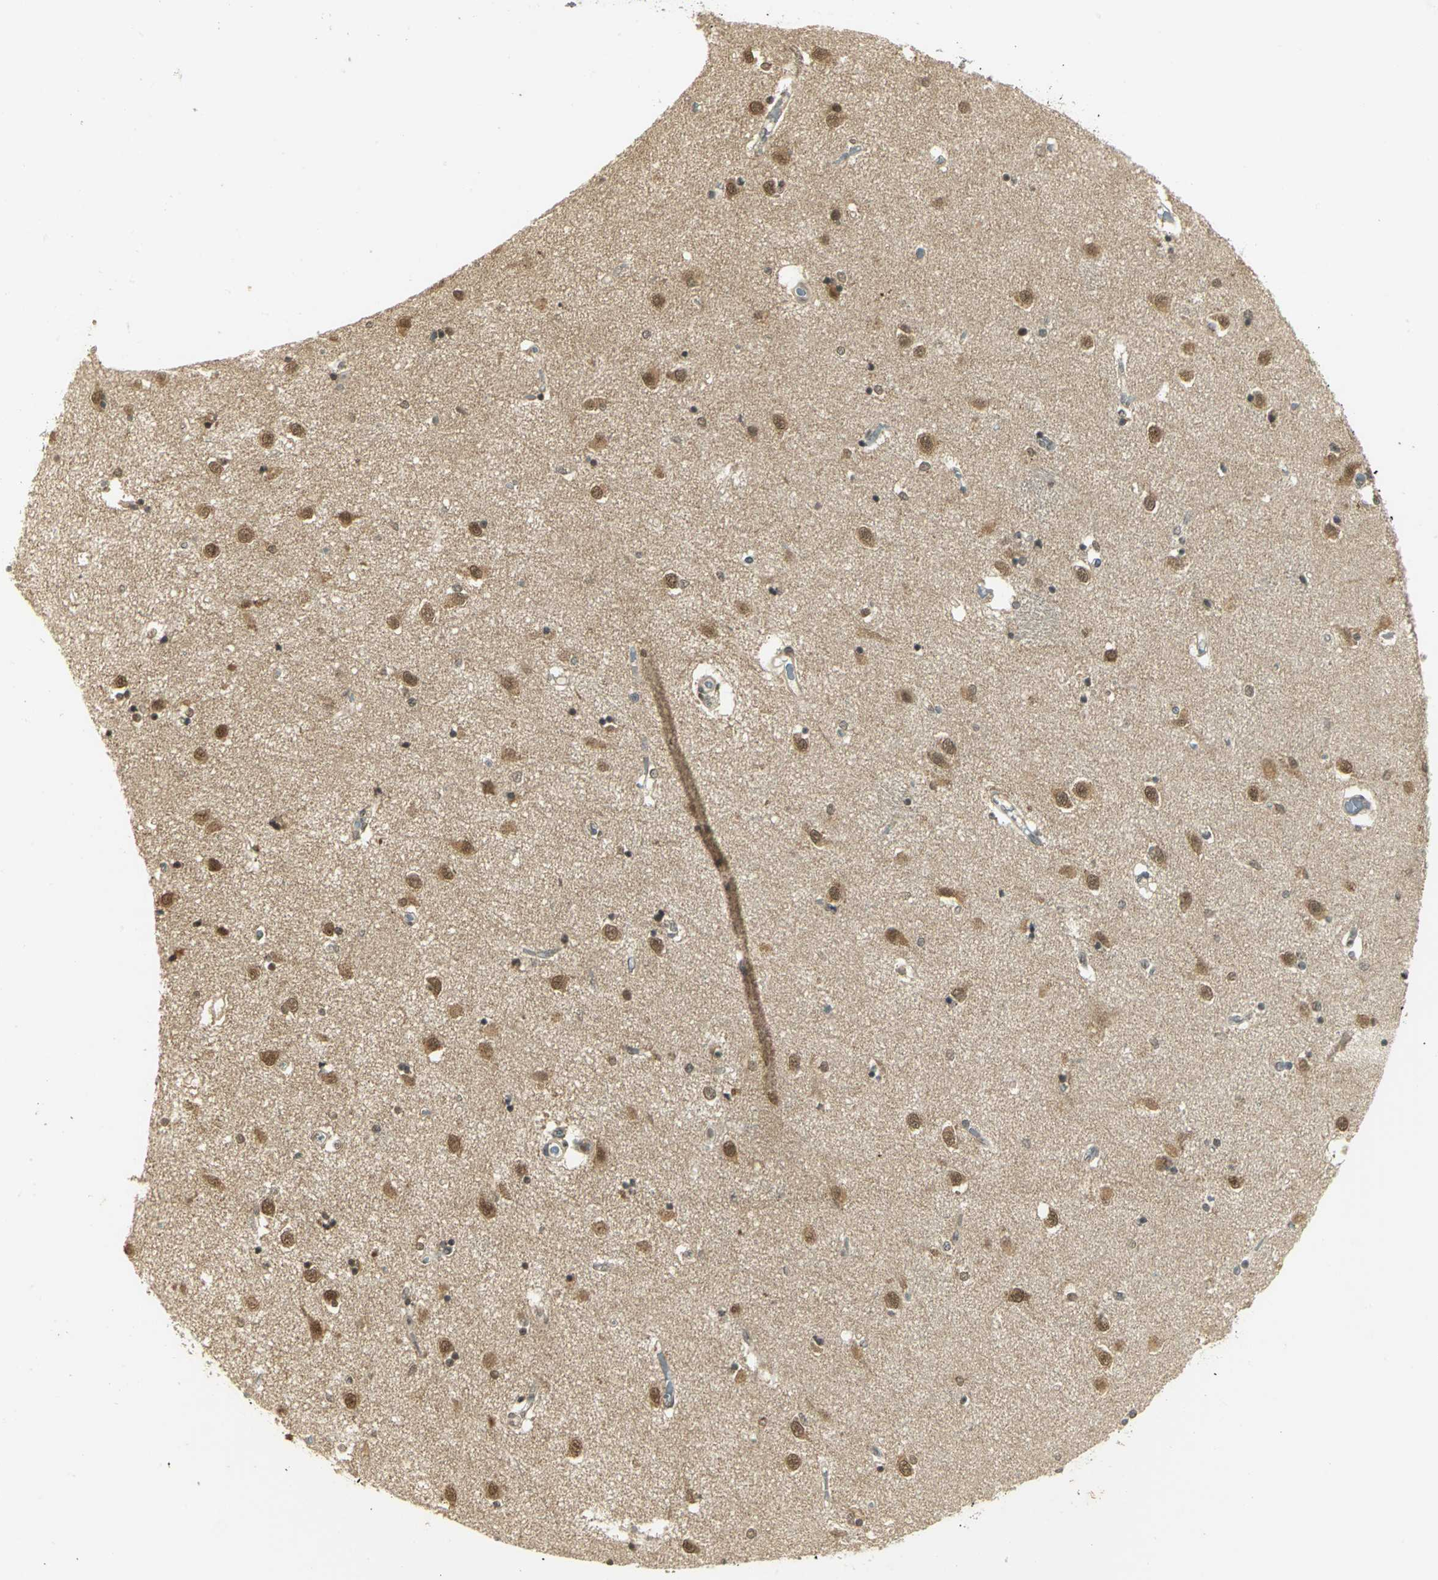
{"staining": {"intensity": "moderate", "quantity": ">75%", "location": "cytoplasmic/membranous"}, "tissue": "caudate", "cell_type": "Glial cells", "image_type": "normal", "snomed": [{"axis": "morphology", "description": "Normal tissue, NOS"}, {"axis": "topography", "description": "Lateral ventricle wall"}], "caption": "Protein staining by IHC shows moderate cytoplasmic/membranous positivity in about >75% of glial cells in unremarkable caudate. (Brightfield microscopy of DAB IHC at high magnification).", "gene": "CDC34", "patient": {"sex": "female", "age": 54}}